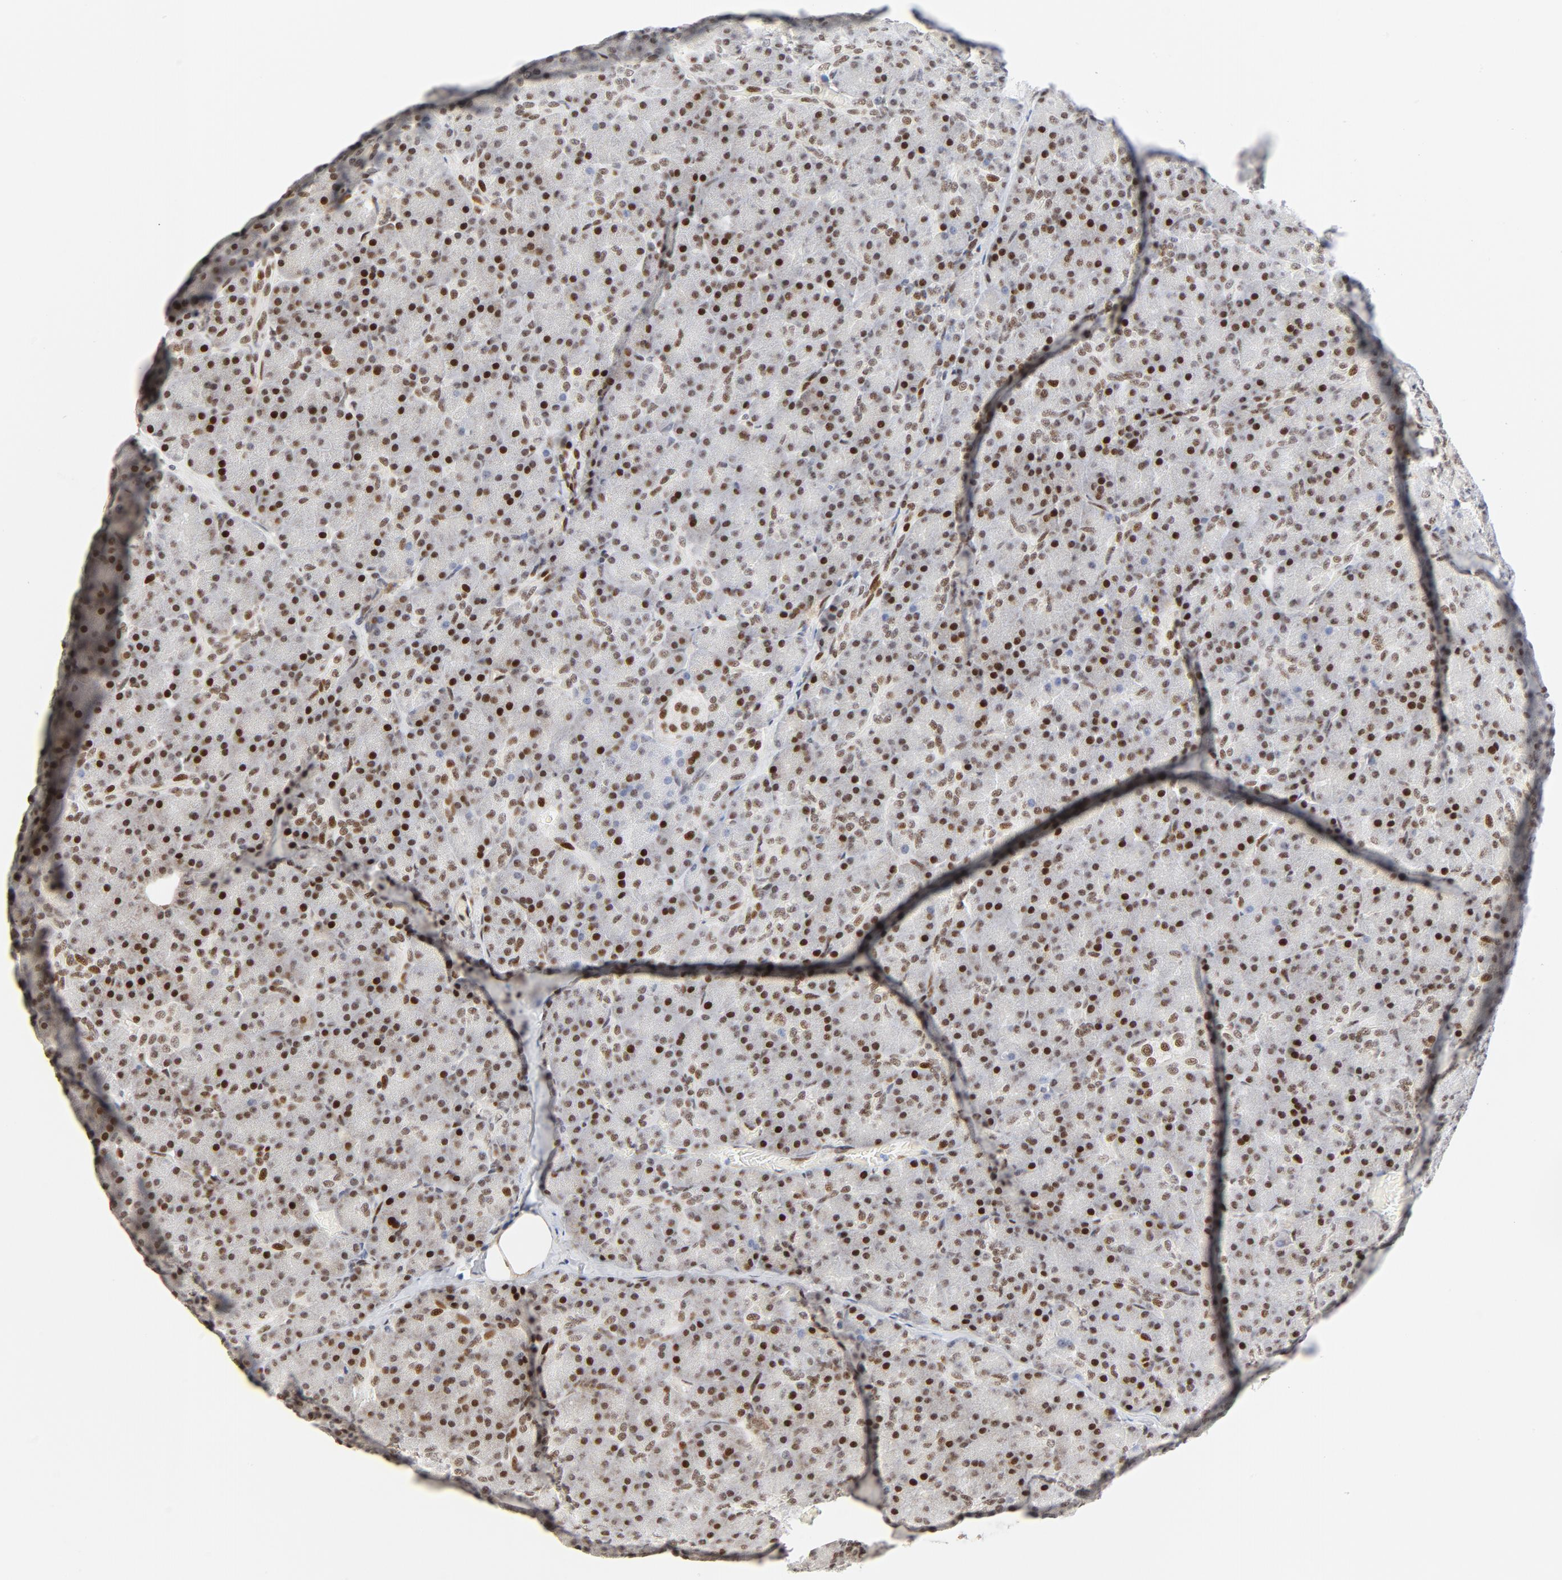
{"staining": {"intensity": "moderate", "quantity": ">75%", "location": "nuclear"}, "tissue": "pancreas", "cell_type": "Exocrine glandular cells", "image_type": "normal", "snomed": [{"axis": "morphology", "description": "Normal tissue, NOS"}, {"axis": "topography", "description": "Pancreas"}], "caption": "Immunohistochemistry histopathology image of benign human pancreas stained for a protein (brown), which displays medium levels of moderate nuclear staining in approximately >75% of exocrine glandular cells.", "gene": "GTF2I", "patient": {"sex": "female", "age": 43}}